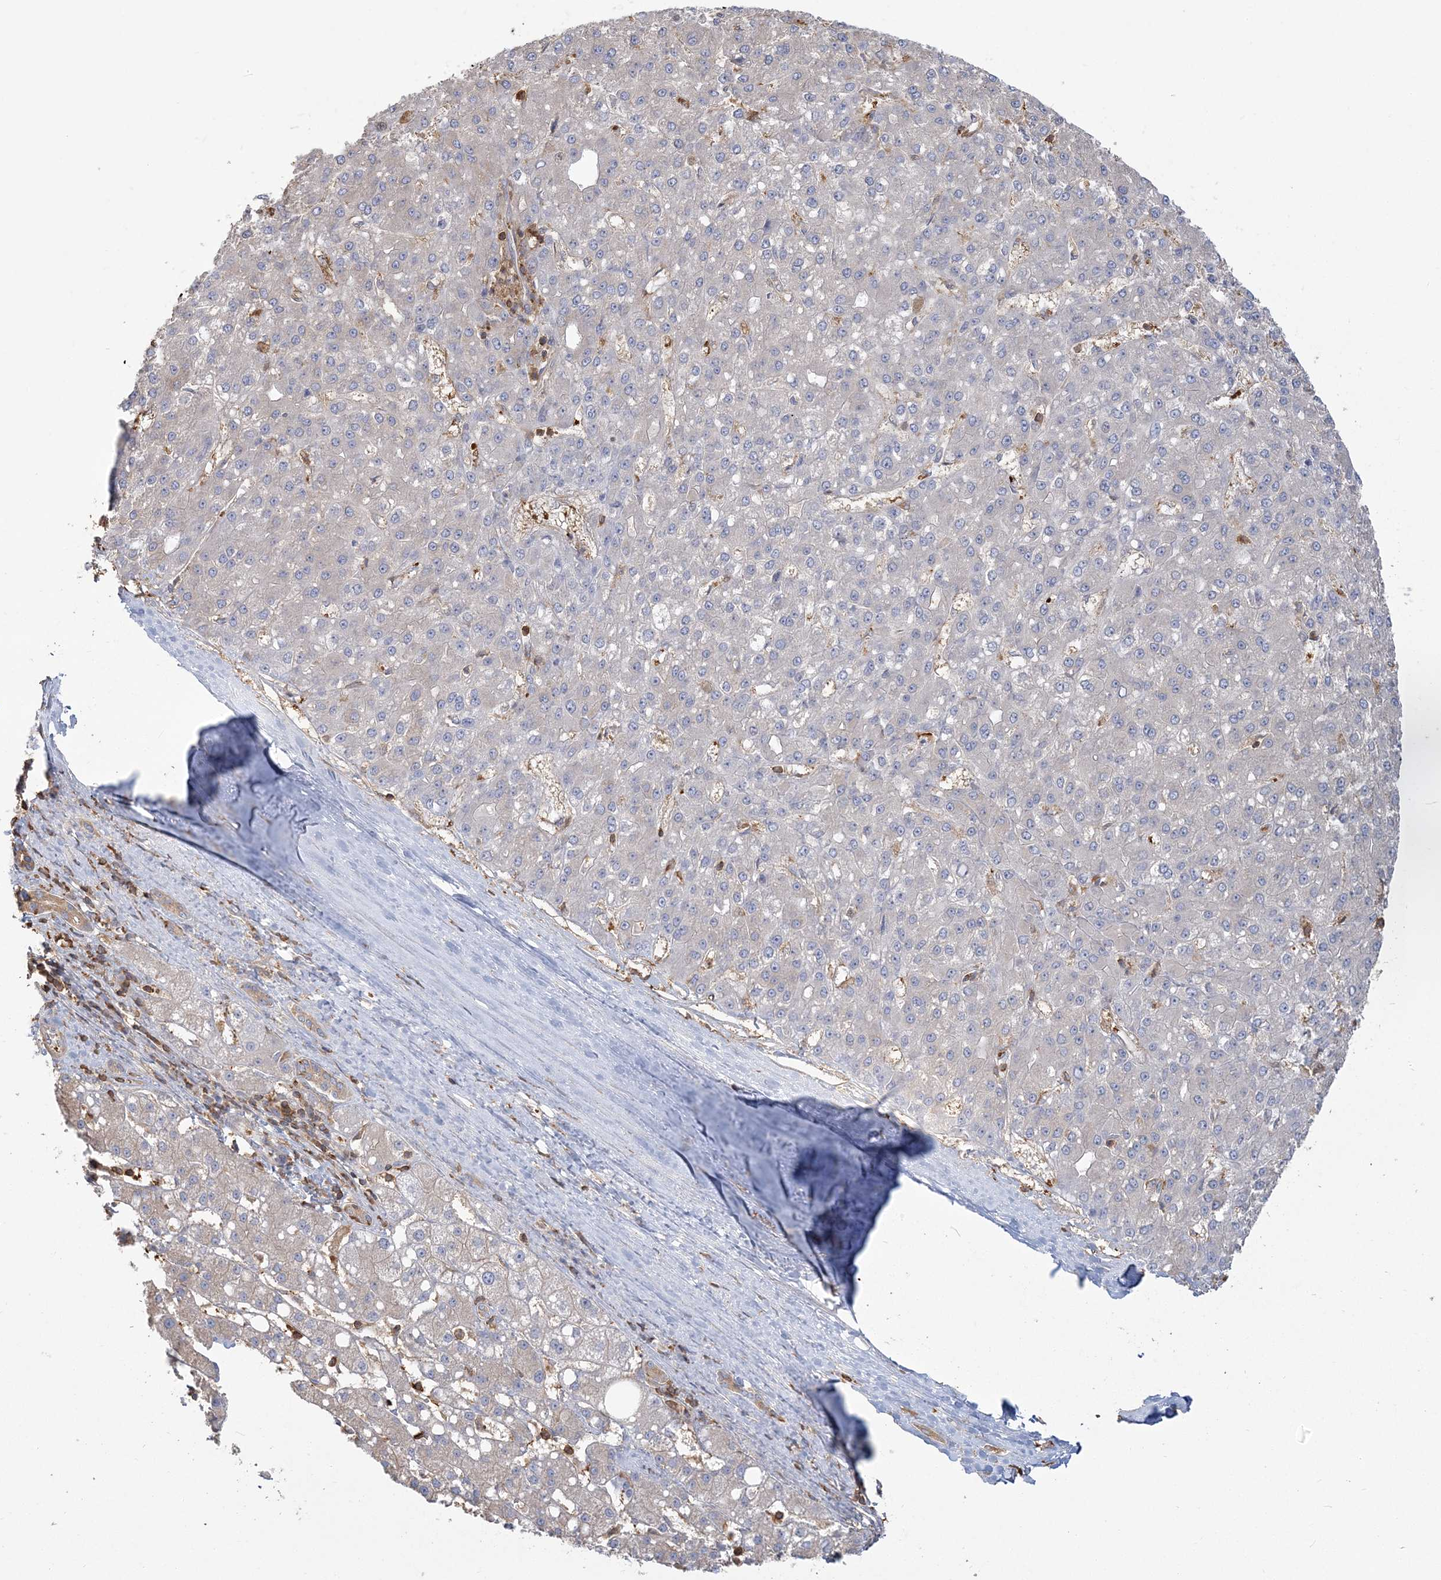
{"staining": {"intensity": "negative", "quantity": "none", "location": "none"}, "tissue": "liver cancer", "cell_type": "Tumor cells", "image_type": "cancer", "snomed": [{"axis": "morphology", "description": "Carcinoma, Hepatocellular, NOS"}, {"axis": "topography", "description": "Liver"}], "caption": "This is an IHC micrograph of hepatocellular carcinoma (liver). There is no staining in tumor cells.", "gene": "ANKS1A", "patient": {"sex": "male", "age": 67}}